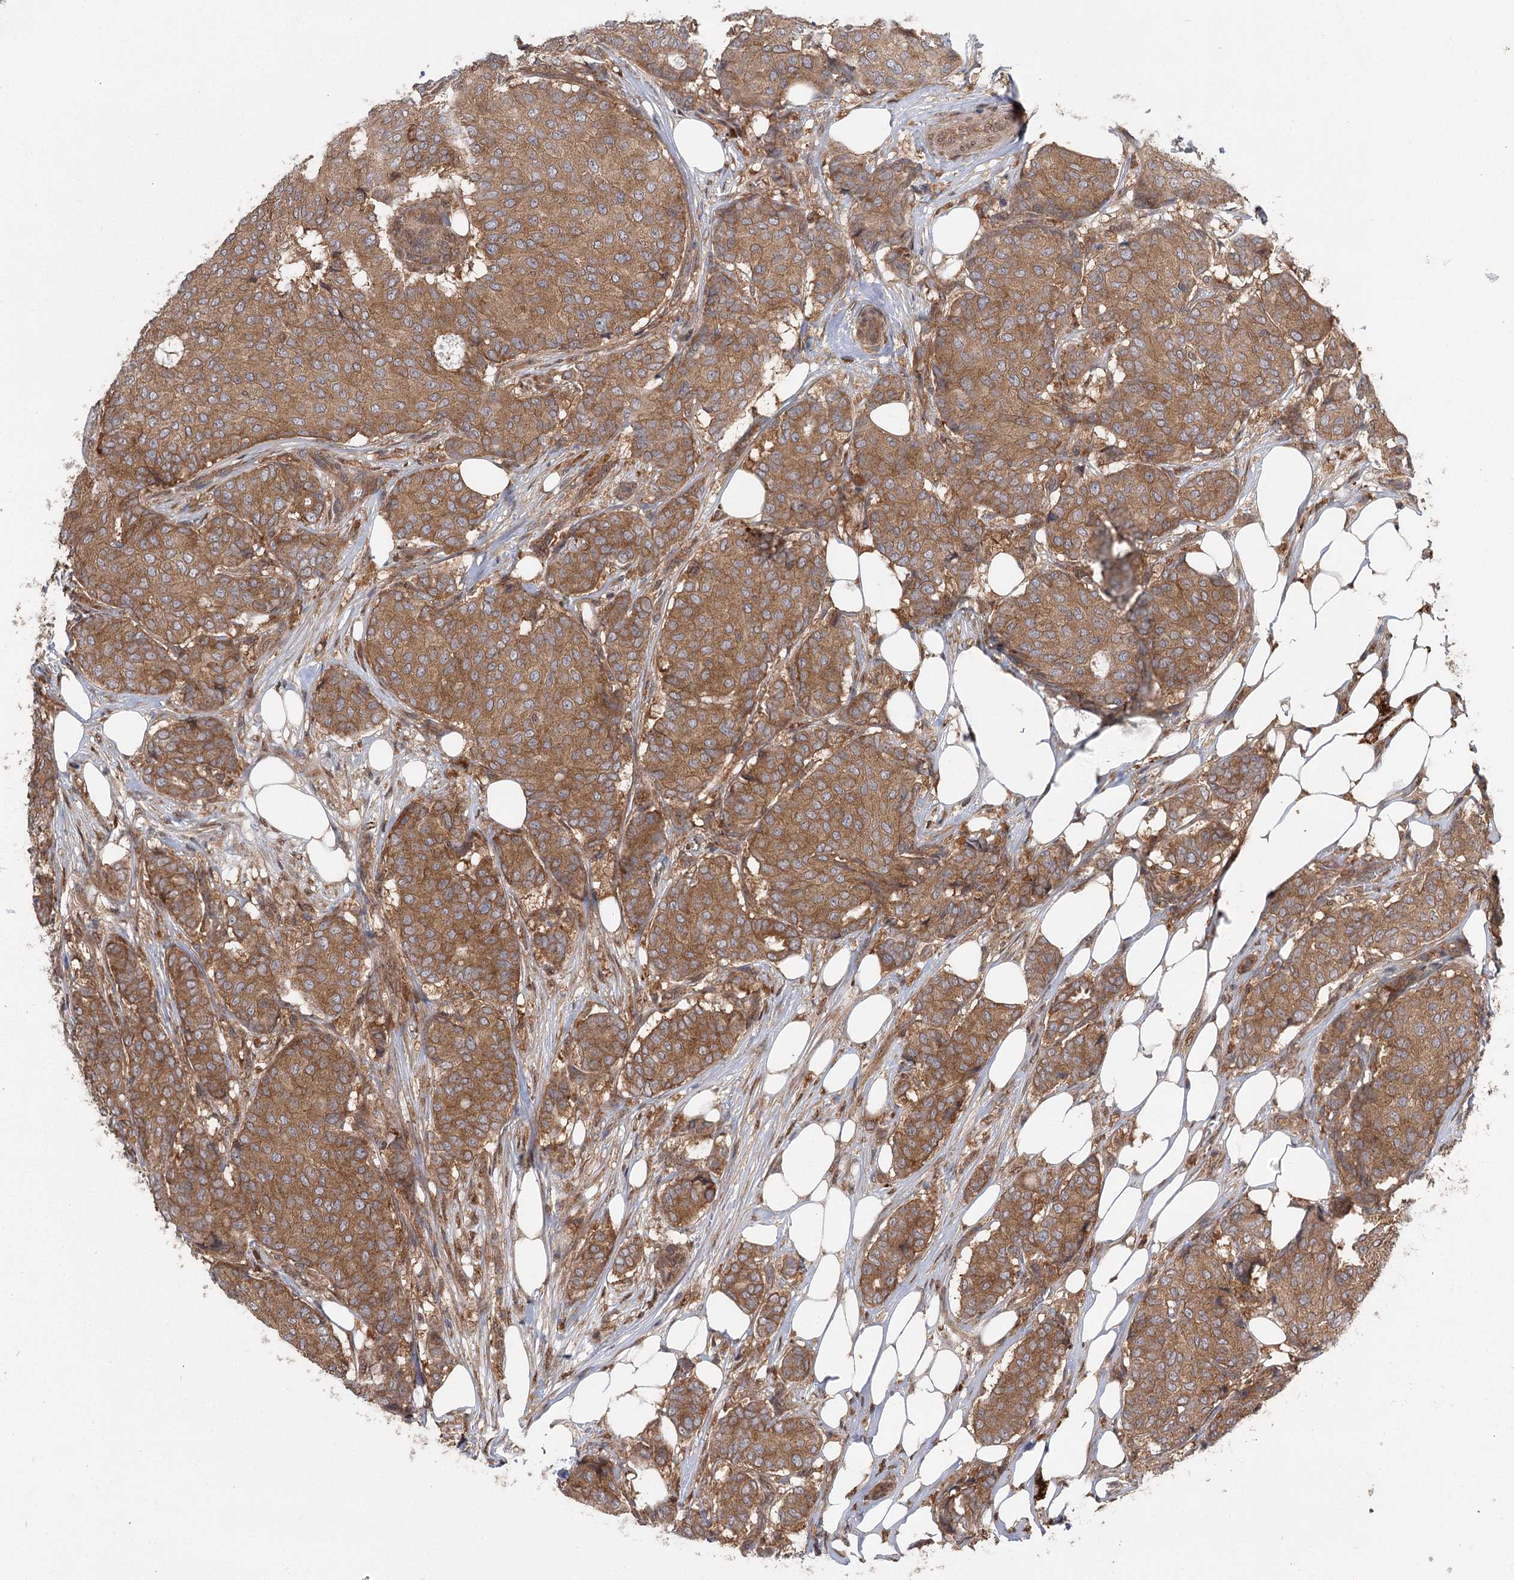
{"staining": {"intensity": "moderate", "quantity": ">75%", "location": "cytoplasmic/membranous"}, "tissue": "breast cancer", "cell_type": "Tumor cells", "image_type": "cancer", "snomed": [{"axis": "morphology", "description": "Duct carcinoma"}, {"axis": "topography", "description": "Breast"}], "caption": "Immunohistochemical staining of invasive ductal carcinoma (breast) displays medium levels of moderate cytoplasmic/membranous protein expression in about >75% of tumor cells. (IHC, brightfield microscopy, high magnification).", "gene": "C12orf4", "patient": {"sex": "female", "age": 75}}